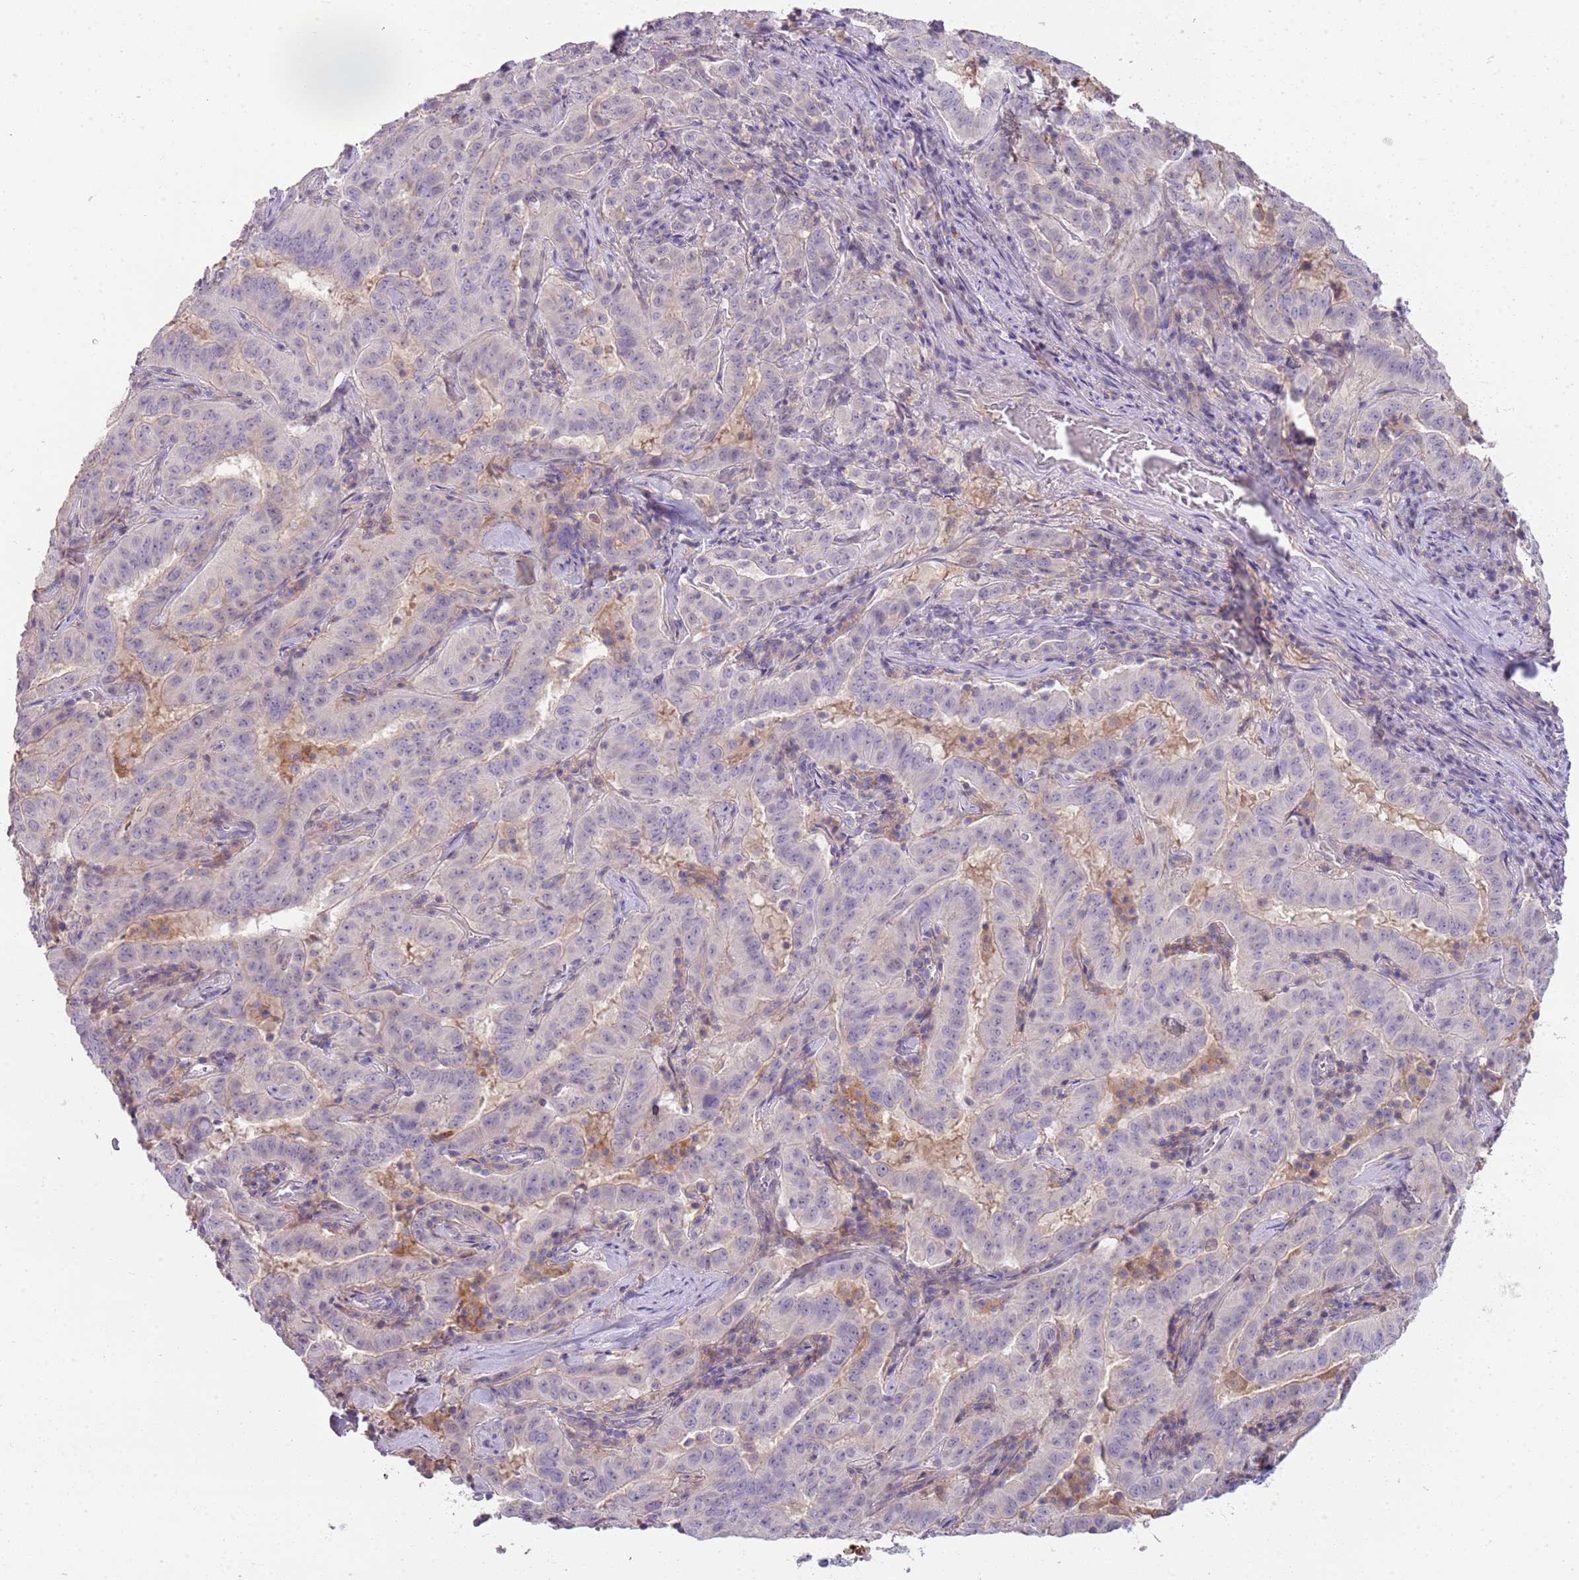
{"staining": {"intensity": "negative", "quantity": "none", "location": "none"}, "tissue": "pancreatic cancer", "cell_type": "Tumor cells", "image_type": "cancer", "snomed": [{"axis": "morphology", "description": "Adenocarcinoma, NOS"}, {"axis": "topography", "description": "Pancreas"}], "caption": "The photomicrograph exhibits no significant staining in tumor cells of pancreatic cancer.", "gene": "ARHGAP5", "patient": {"sex": "male", "age": 63}}